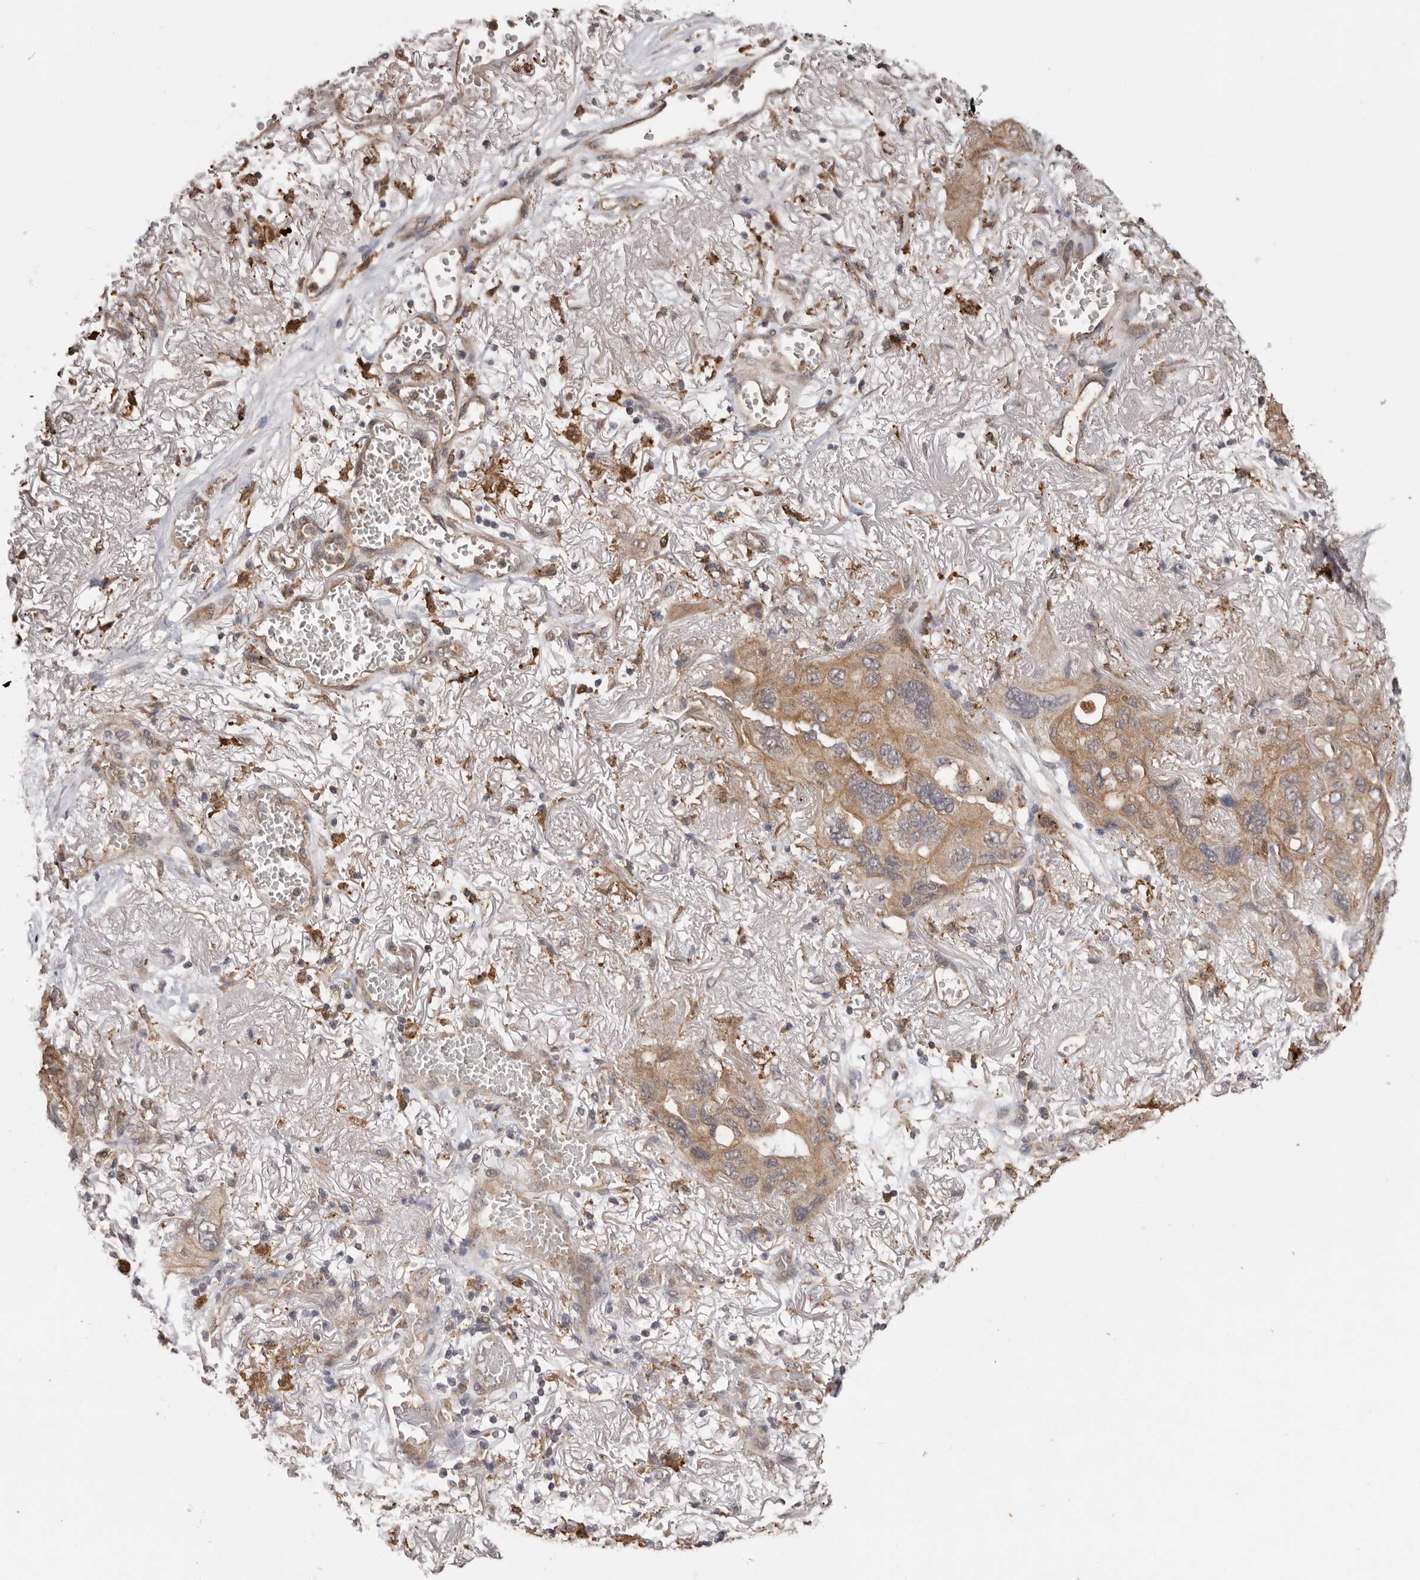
{"staining": {"intensity": "moderate", "quantity": ">75%", "location": "cytoplasmic/membranous"}, "tissue": "lung cancer", "cell_type": "Tumor cells", "image_type": "cancer", "snomed": [{"axis": "morphology", "description": "Squamous cell carcinoma, NOS"}, {"axis": "topography", "description": "Lung"}], "caption": "There is medium levels of moderate cytoplasmic/membranous positivity in tumor cells of lung cancer, as demonstrated by immunohistochemical staining (brown color).", "gene": "RSPO2", "patient": {"sex": "female", "age": 73}}